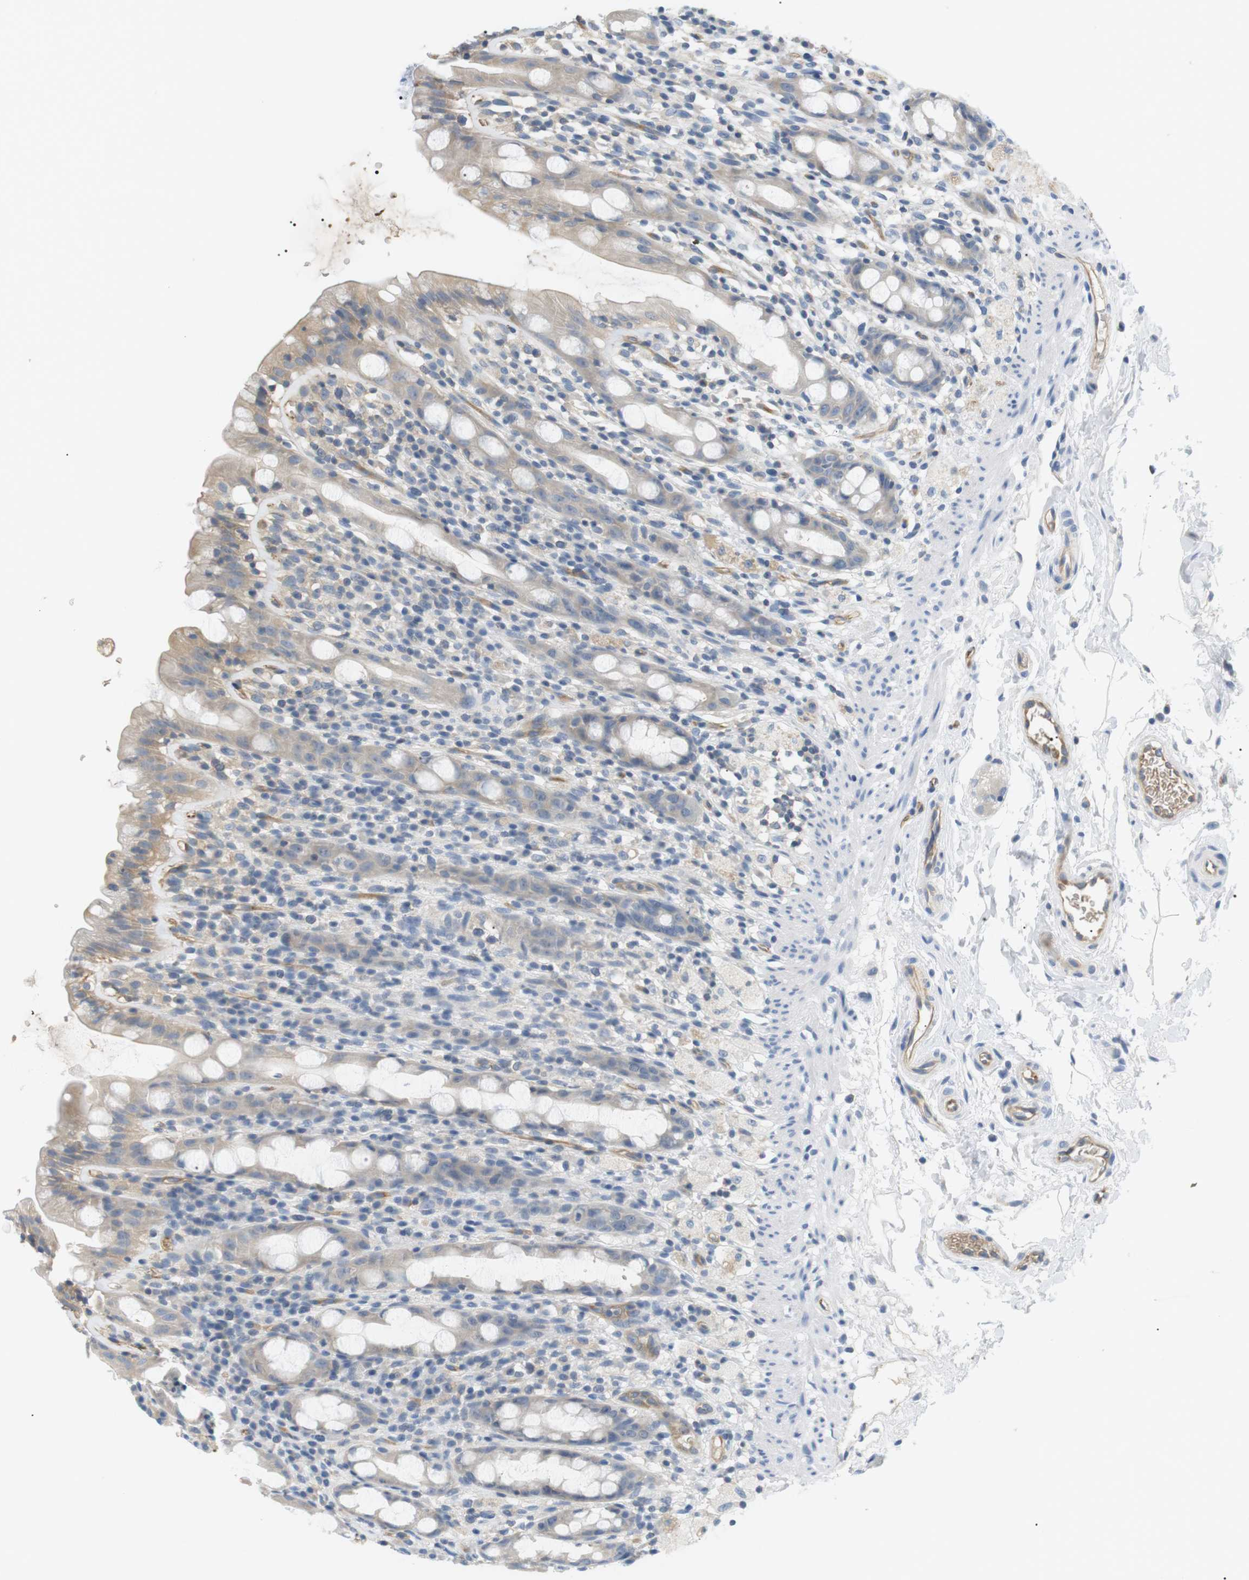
{"staining": {"intensity": "weak", "quantity": "<25%", "location": "cytoplasmic/membranous"}, "tissue": "rectum", "cell_type": "Glandular cells", "image_type": "normal", "snomed": [{"axis": "morphology", "description": "Normal tissue, NOS"}, {"axis": "topography", "description": "Rectum"}], "caption": "Immunohistochemical staining of normal rectum displays no significant staining in glandular cells.", "gene": "ADCY10", "patient": {"sex": "male", "age": 44}}